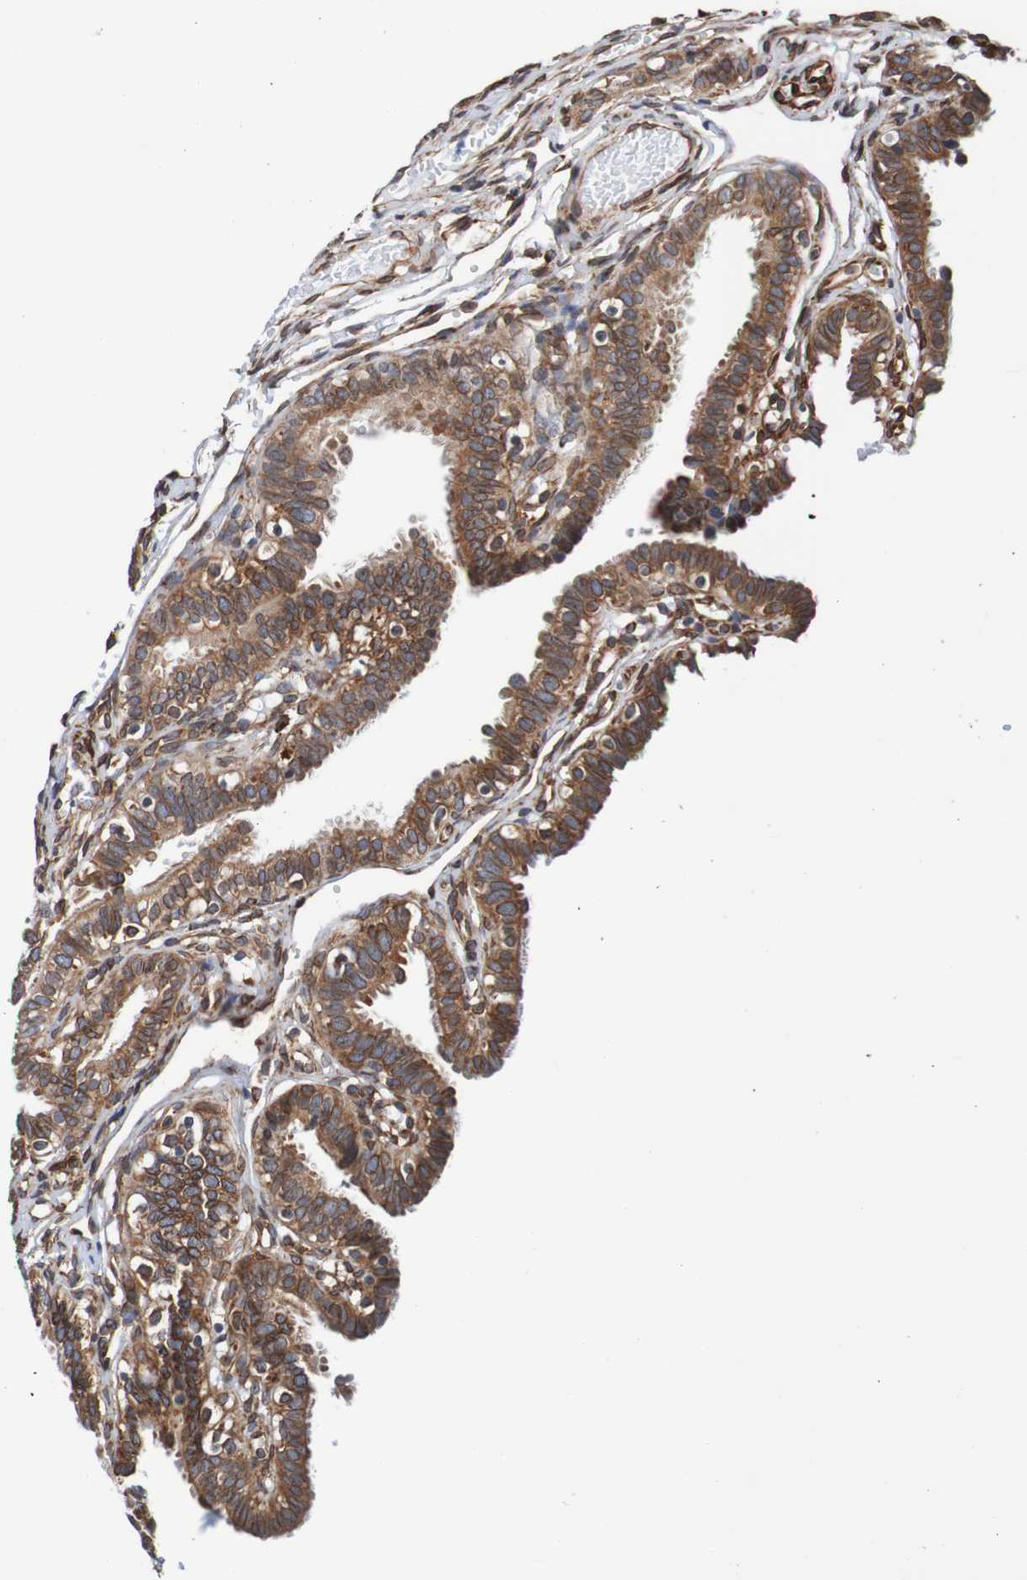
{"staining": {"intensity": "moderate", "quantity": ">75%", "location": "cytoplasmic/membranous,nuclear"}, "tissue": "fallopian tube", "cell_type": "Glandular cells", "image_type": "normal", "snomed": [{"axis": "morphology", "description": "Normal tissue, NOS"}, {"axis": "topography", "description": "Fallopian tube"}, {"axis": "topography", "description": "Placenta"}], "caption": "A brown stain shows moderate cytoplasmic/membranous,nuclear positivity of a protein in glandular cells of unremarkable human fallopian tube. (DAB (3,3'-diaminobenzidine) = brown stain, brightfield microscopy at high magnification).", "gene": "TMEM109", "patient": {"sex": "female", "age": 34}}